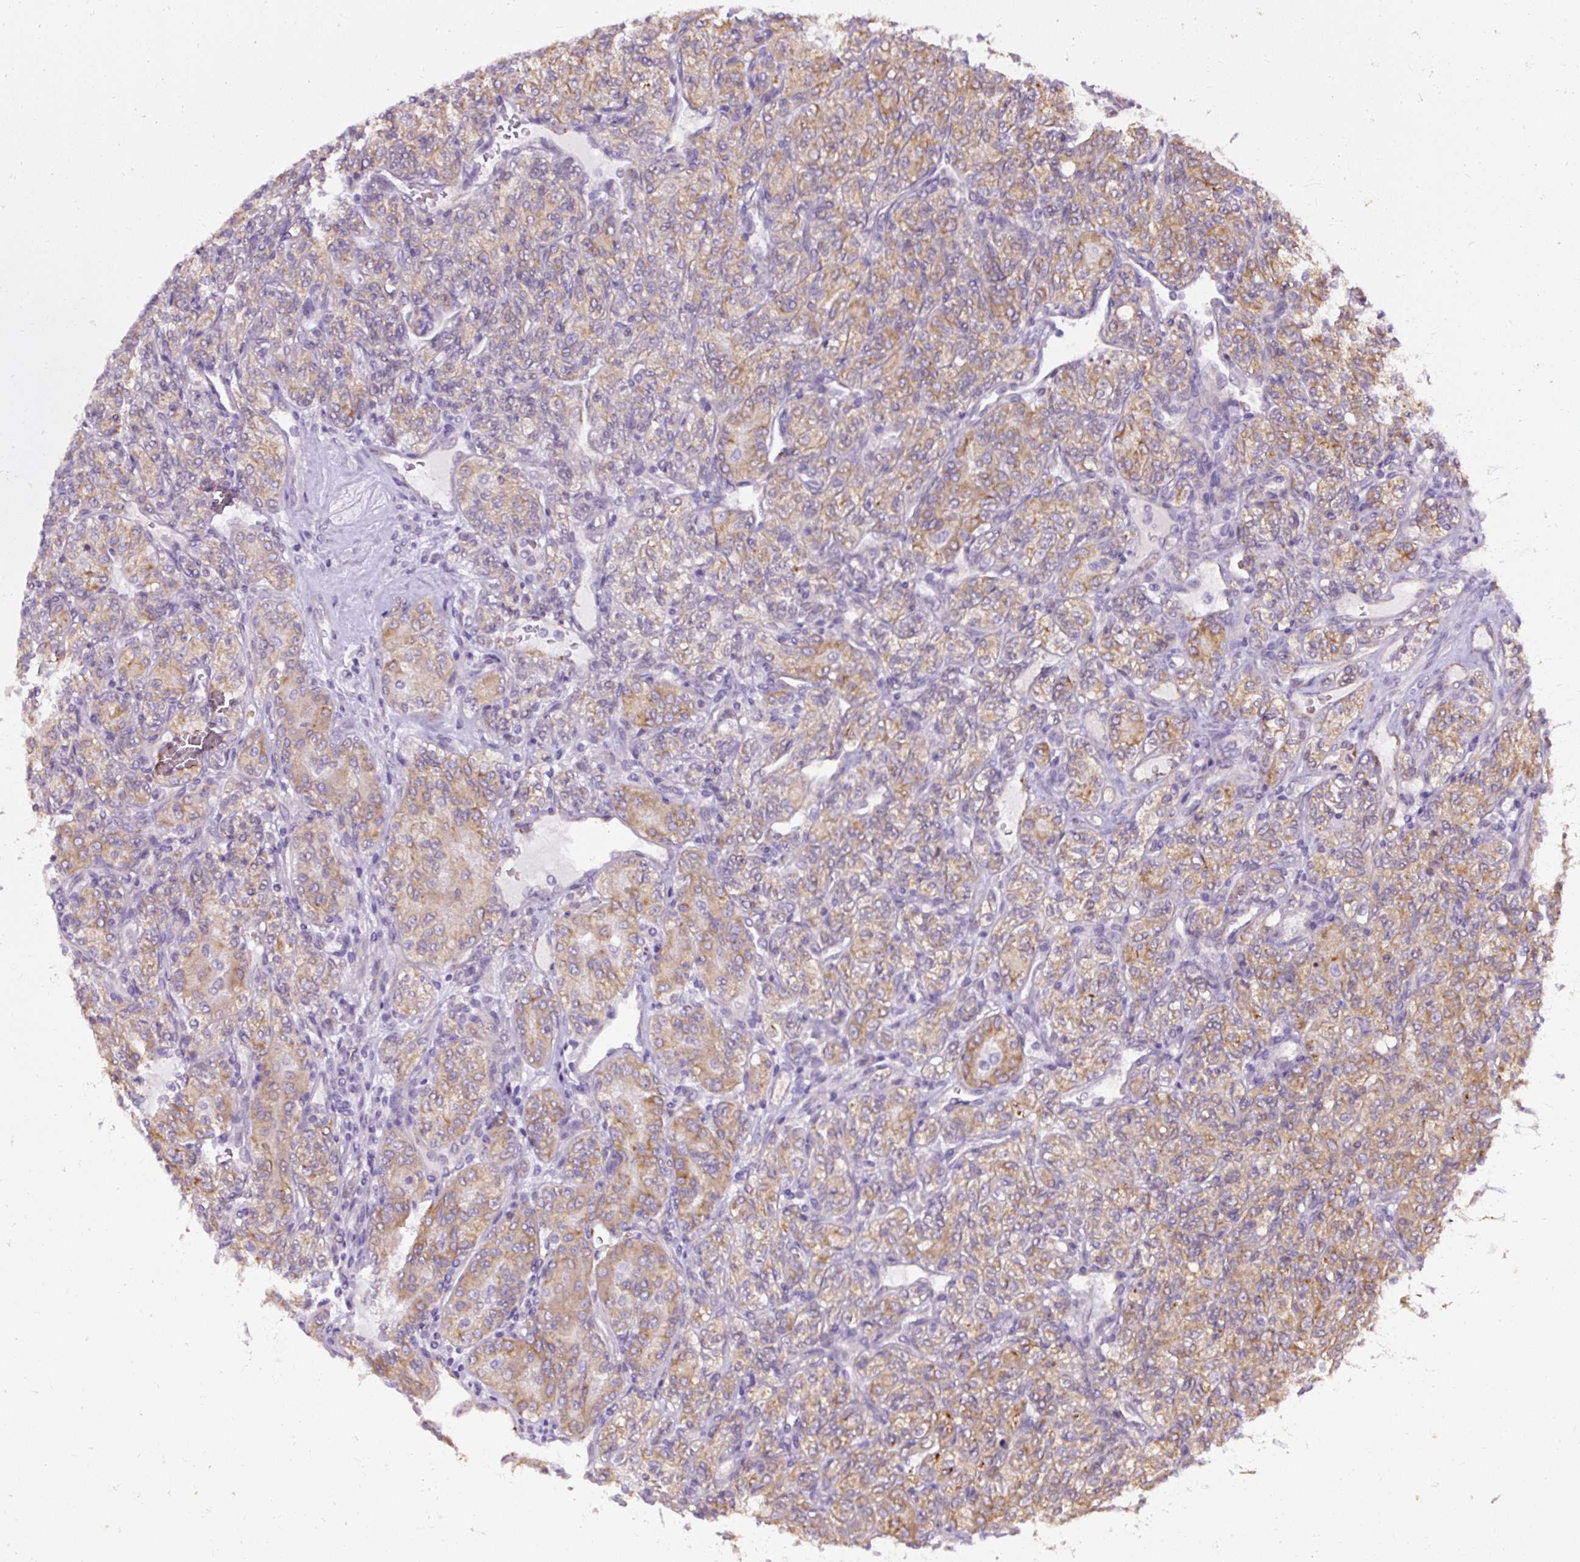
{"staining": {"intensity": "moderate", "quantity": ">75%", "location": "cytoplasmic/membranous"}, "tissue": "renal cancer", "cell_type": "Tumor cells", "image_type": "cancer", "snomed": [{"axis": "morphology", "description": "Adenocarcinoma, NOS"}, {"axis": "topography", "description": "Kidney"}], "caption": "Brown immunohistochemical staining in adenocarcinoma (renal) demonstrates moderate cytoplasmic/membranous staining in about >75% of tumor cells.", "gene": "FAM149A", "patient": {"sex": "male", "age": 77}}